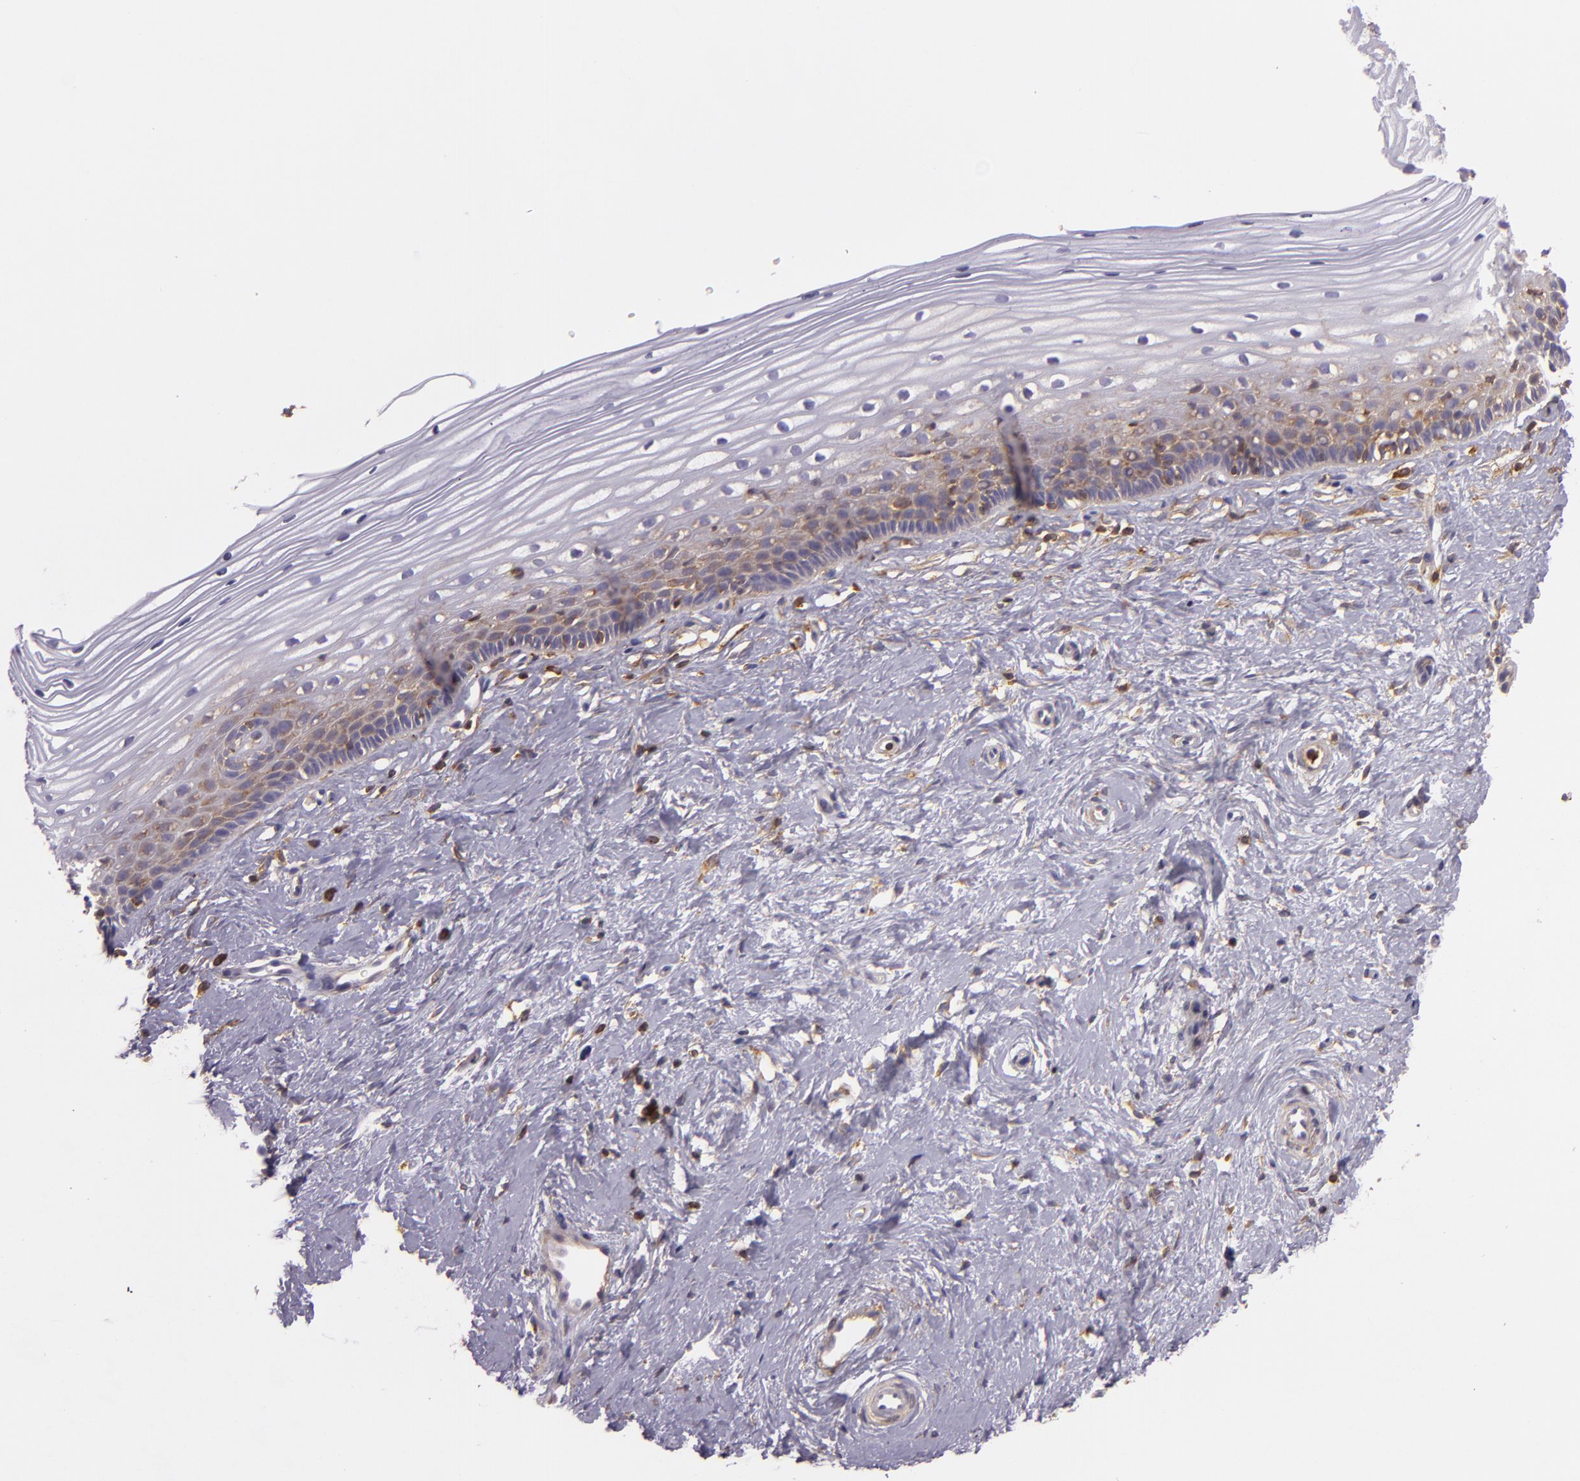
{"staining": {"intensity": "weak", "quantity": ">75%", "location": "cytoplasmic/membranous"}, "tissue": "cervix", "cell_type": "Glandular cells", "image_type": "normal", "snomed": [{"axis": "morphology", "description": "Normal tissue, NOS"}, {"axis": "topography", "description": "Cervix"}], "caption": "Cervix stained with a brown dye exhibits weak cytoplasmic/membranous positive expression in about >75% of glandular cells.", "gene": "TLN1", "patient": {"sex": "female", "age": 40}}